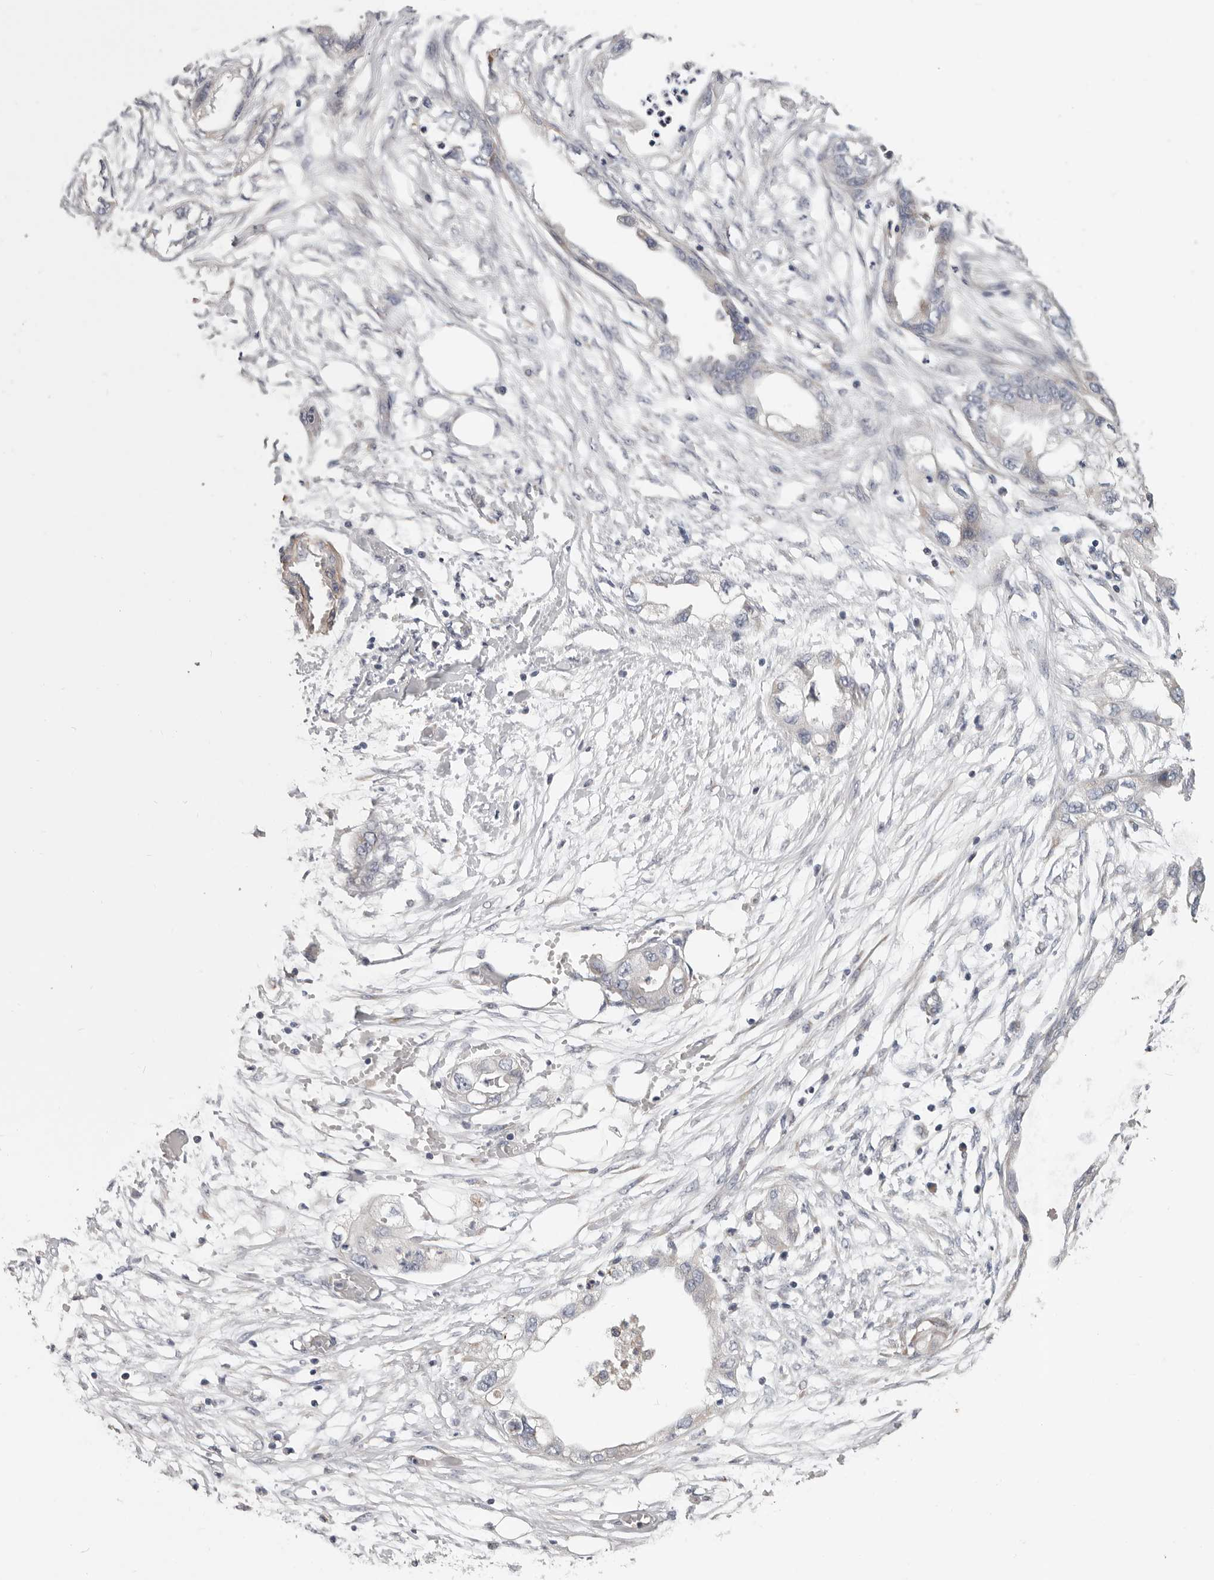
{"staining": {"intensity": "negative", "quantity": "none", "location": "none"}, "tissue": "endometrial cancer", "cell_type": "Tumor cells", "image_type": "cancer", "snomed": [{"axis": "morphology", "description": "Adenocarcinoma, NOS"}, {"axis": "morphology", "description": "Adenocarcinoma, metastatic, NOS"}, {"axis": "topography", "description": "Adipose tissue"}, {"axis": "topography", "description": "Endometrium"}], "caption": "Tumor cells are negative for protein expression in human endometrial cancer (adenocarcinoma).", "gene": "MRPS10", "patient": {"sex": "female", "age": 67}}